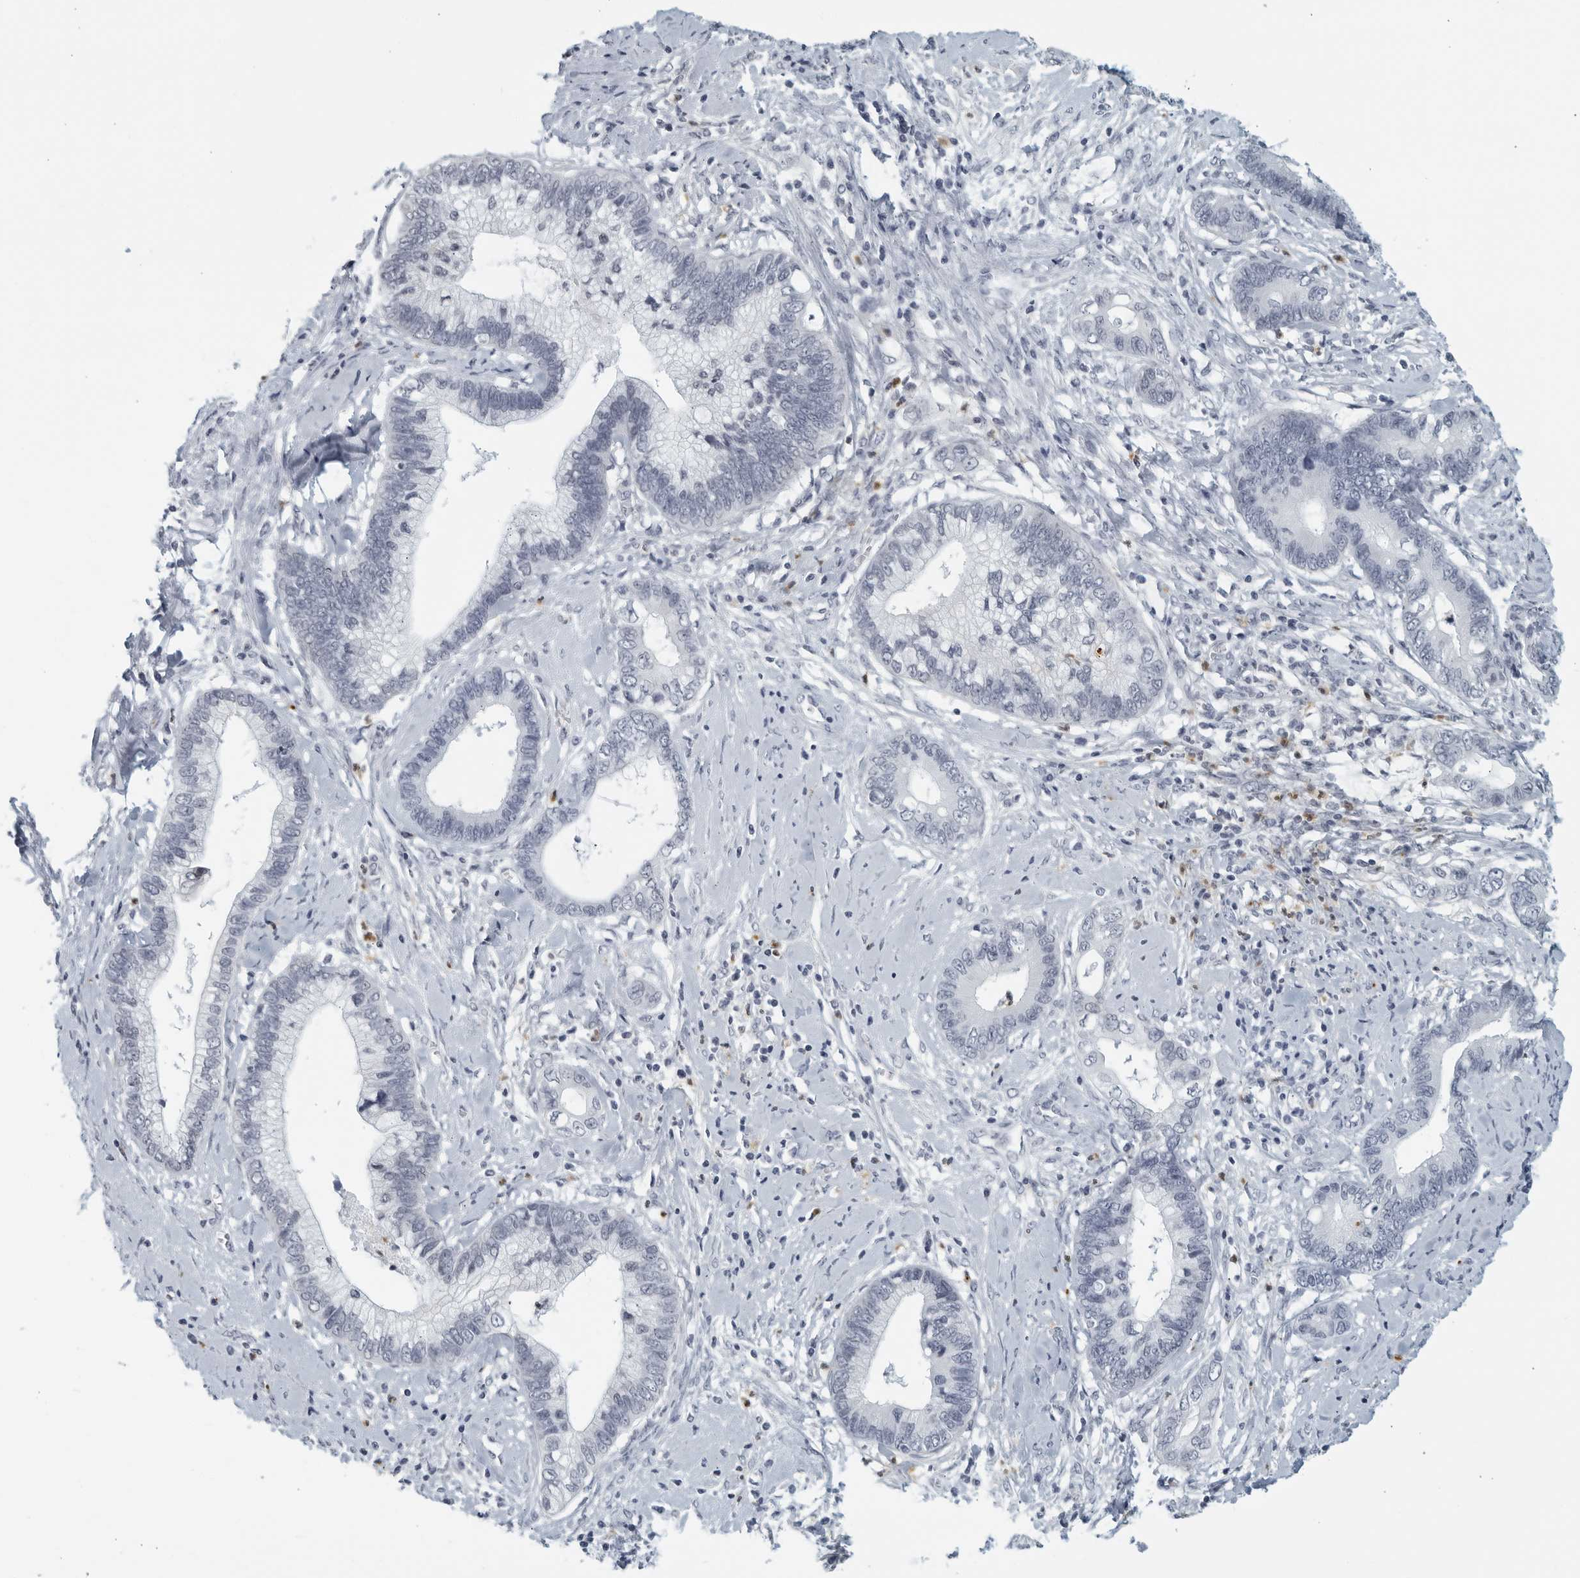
{"staining": {"intensity": "negative", "quantity": "none", "location": "none"}, "tissue": "cervical cancer", "cell_type": "Tumor cells", "image_type": "cancer", "snomed": [{"axis": "morphology", "description": "Adenocarcinoma, NOS"}, {"axis": "topography", "description": "Cervix"}], "caption": "The immunohistochemistry (IHC) photomicrograph has no significant staining in tumor cells of cervical cancer tissue. (DAB IHC visualized using brightfield microscopy, high magnification).", "gene": "KLK7", "patient": {"sex": "female", "age": 44}}